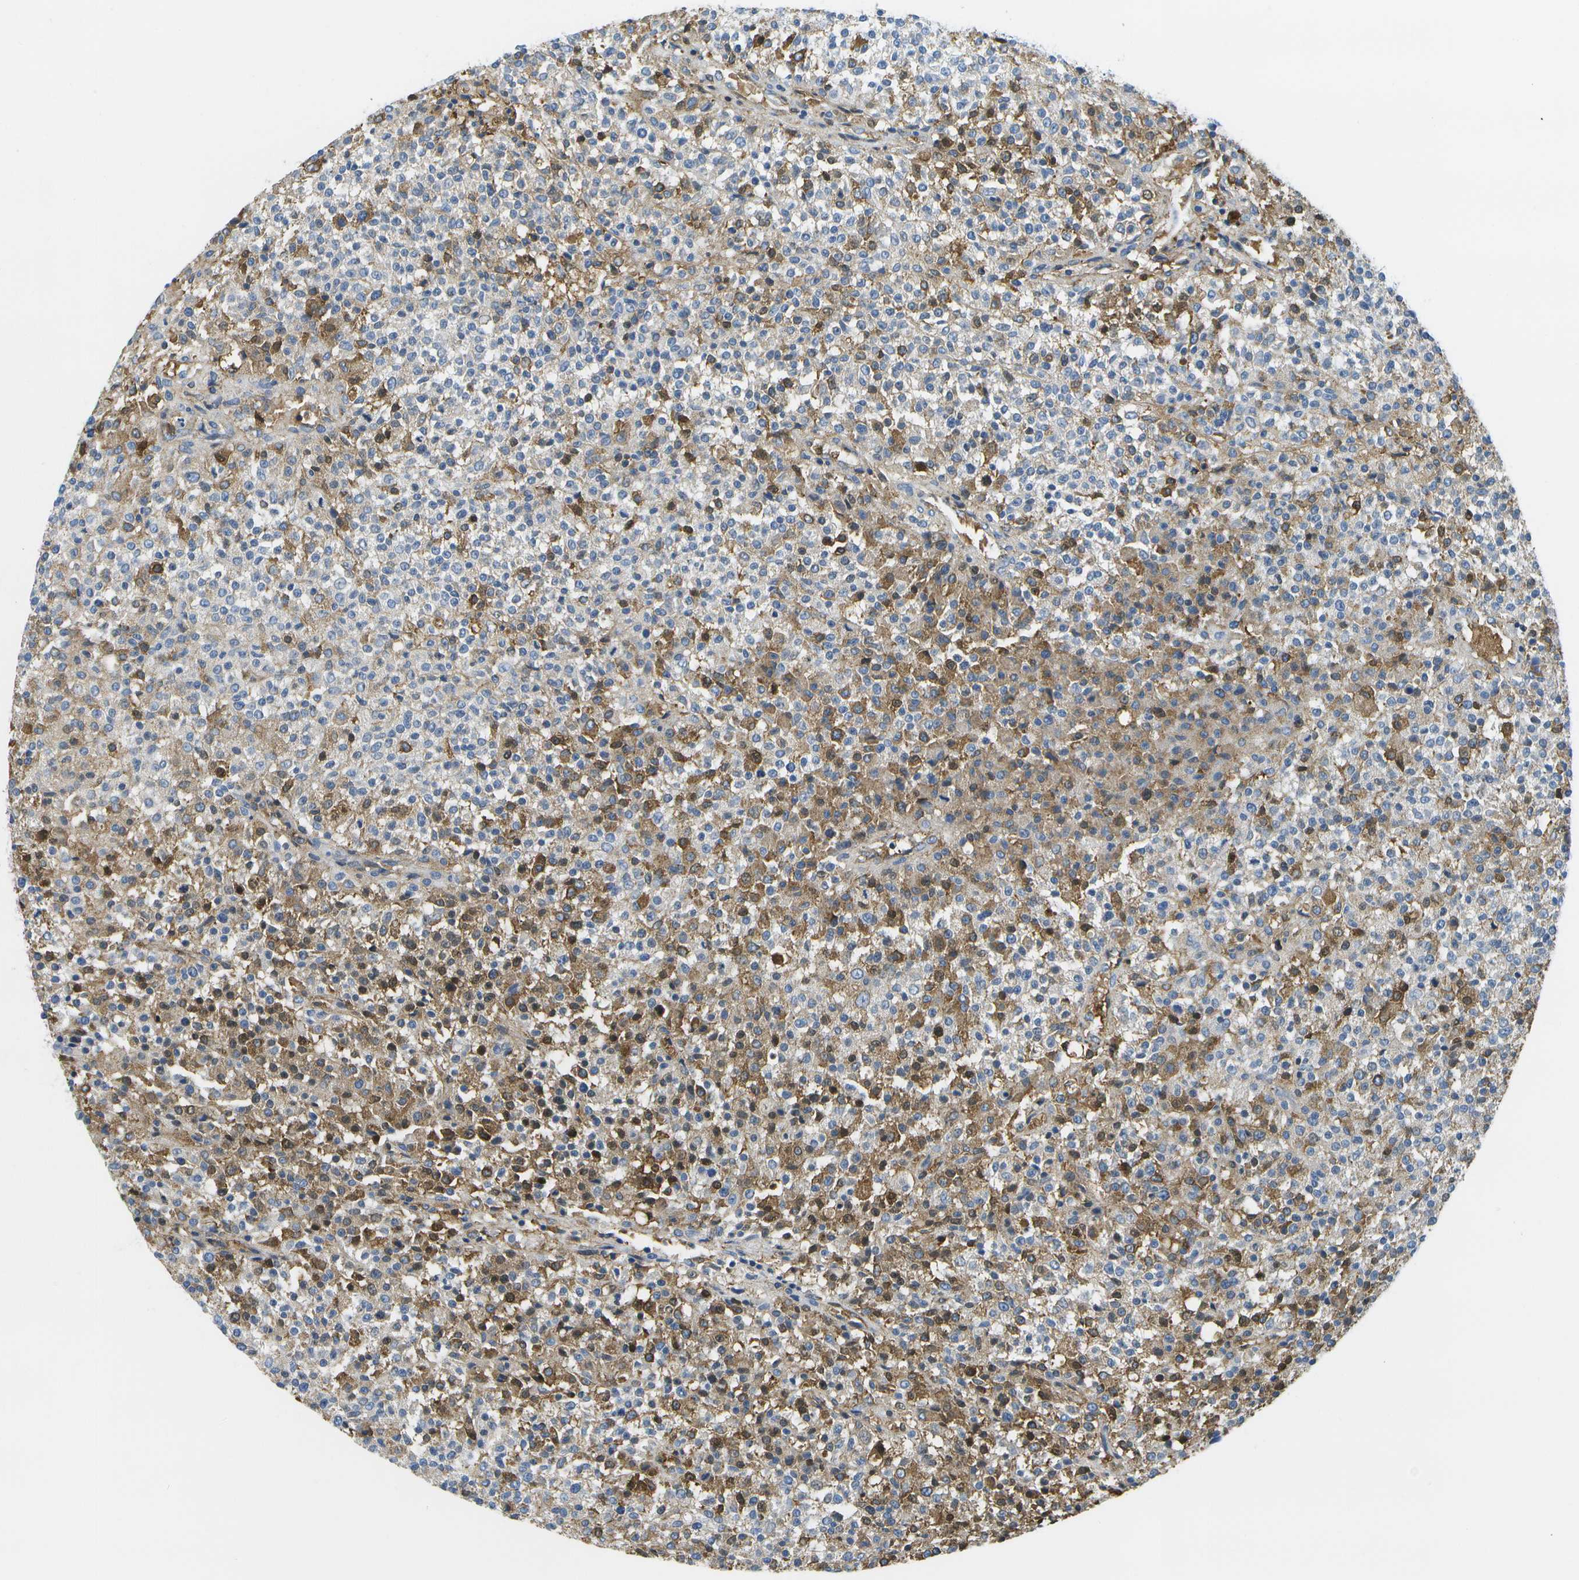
{"staining": {"intensity": "moderate", "quantity": "25%-75%", "location": "cytoplasmic/membranous"}, "tissue": "testis cancer", "cell_type": "Tumor cells", "image_type": "cancer", "snomed": [{"axis": "morphology", "description": "Seminoma, NOS"}, {"axis": "topography", "description": "Testis"}], "caption": "High-magnification brightfield microscopy of seminoma (testis) stained with DAB (3,3'-diaminobenzidine) (brown) and counterstained with hematoxylin (blue). tumor cells exhibit moderate cytoplasmic/membranous staining is present in about25%-75% of cells. (DAB (3,3'-diaminobenzidine) IHC with brightfield microscopy, high magnification).", "gene": "SERPINA1", "patient": {"sex": "male", "age": 59}}